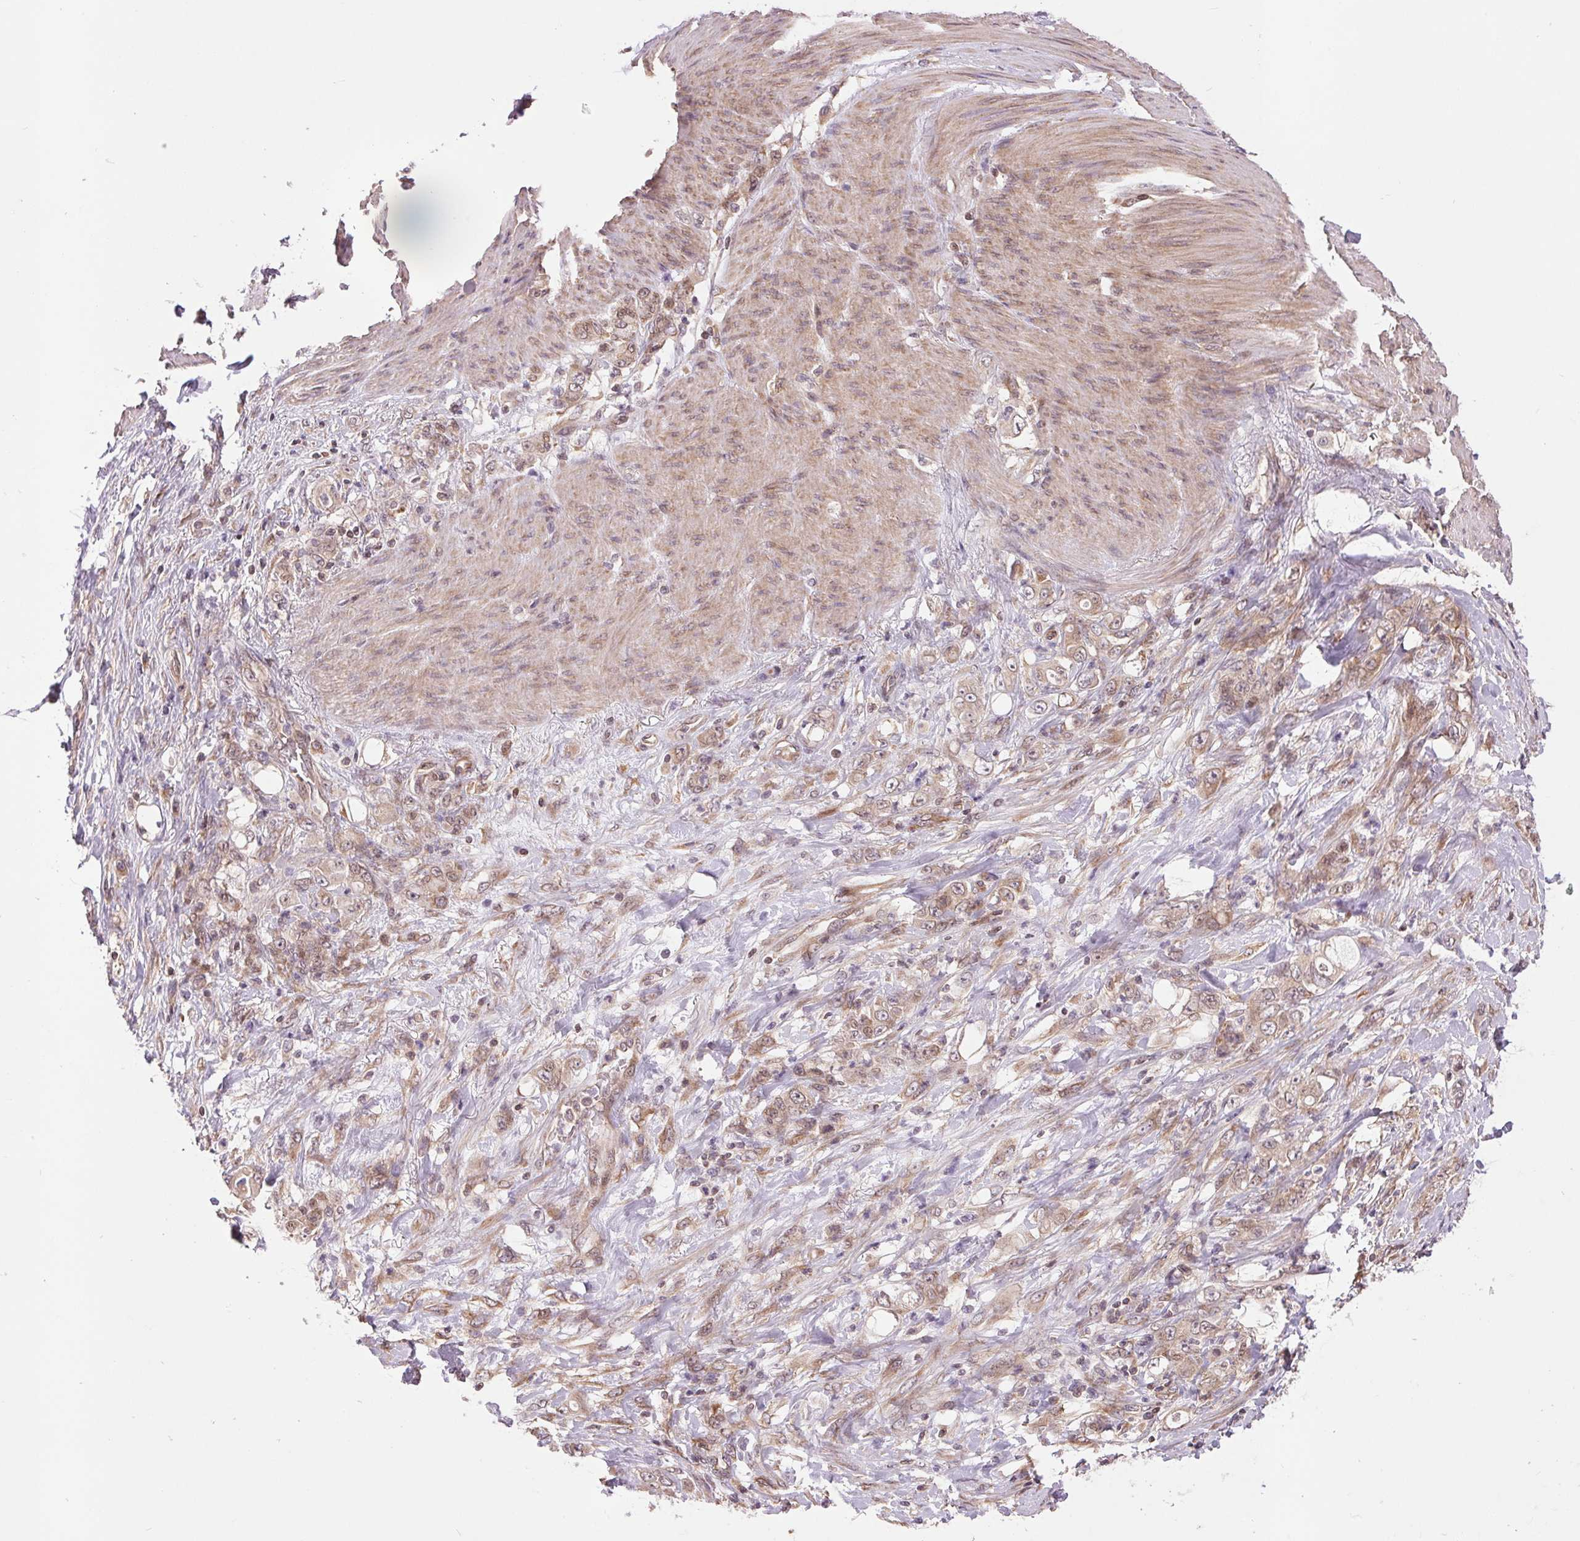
{"staining": {"intensity": "weak", "quantity": ">75%", "location": "cytoplasmic/membranous"}, "tissue": "stomach cancer", "cell_type": "Tumor cells", "image_type": "cancer", "snomed": [{"axis": "morphology", "description": "Adenocarcinoma, NOS"}, {"axis": "topography", "description": "Stomach"}], "caption": "Human stomach cancer (adenocarcinoma) stained with a protein marker exhibits weak staining in tumor cells.", "gene": "BTF3L4", "patient": {"sex": "female", "age": 79}}